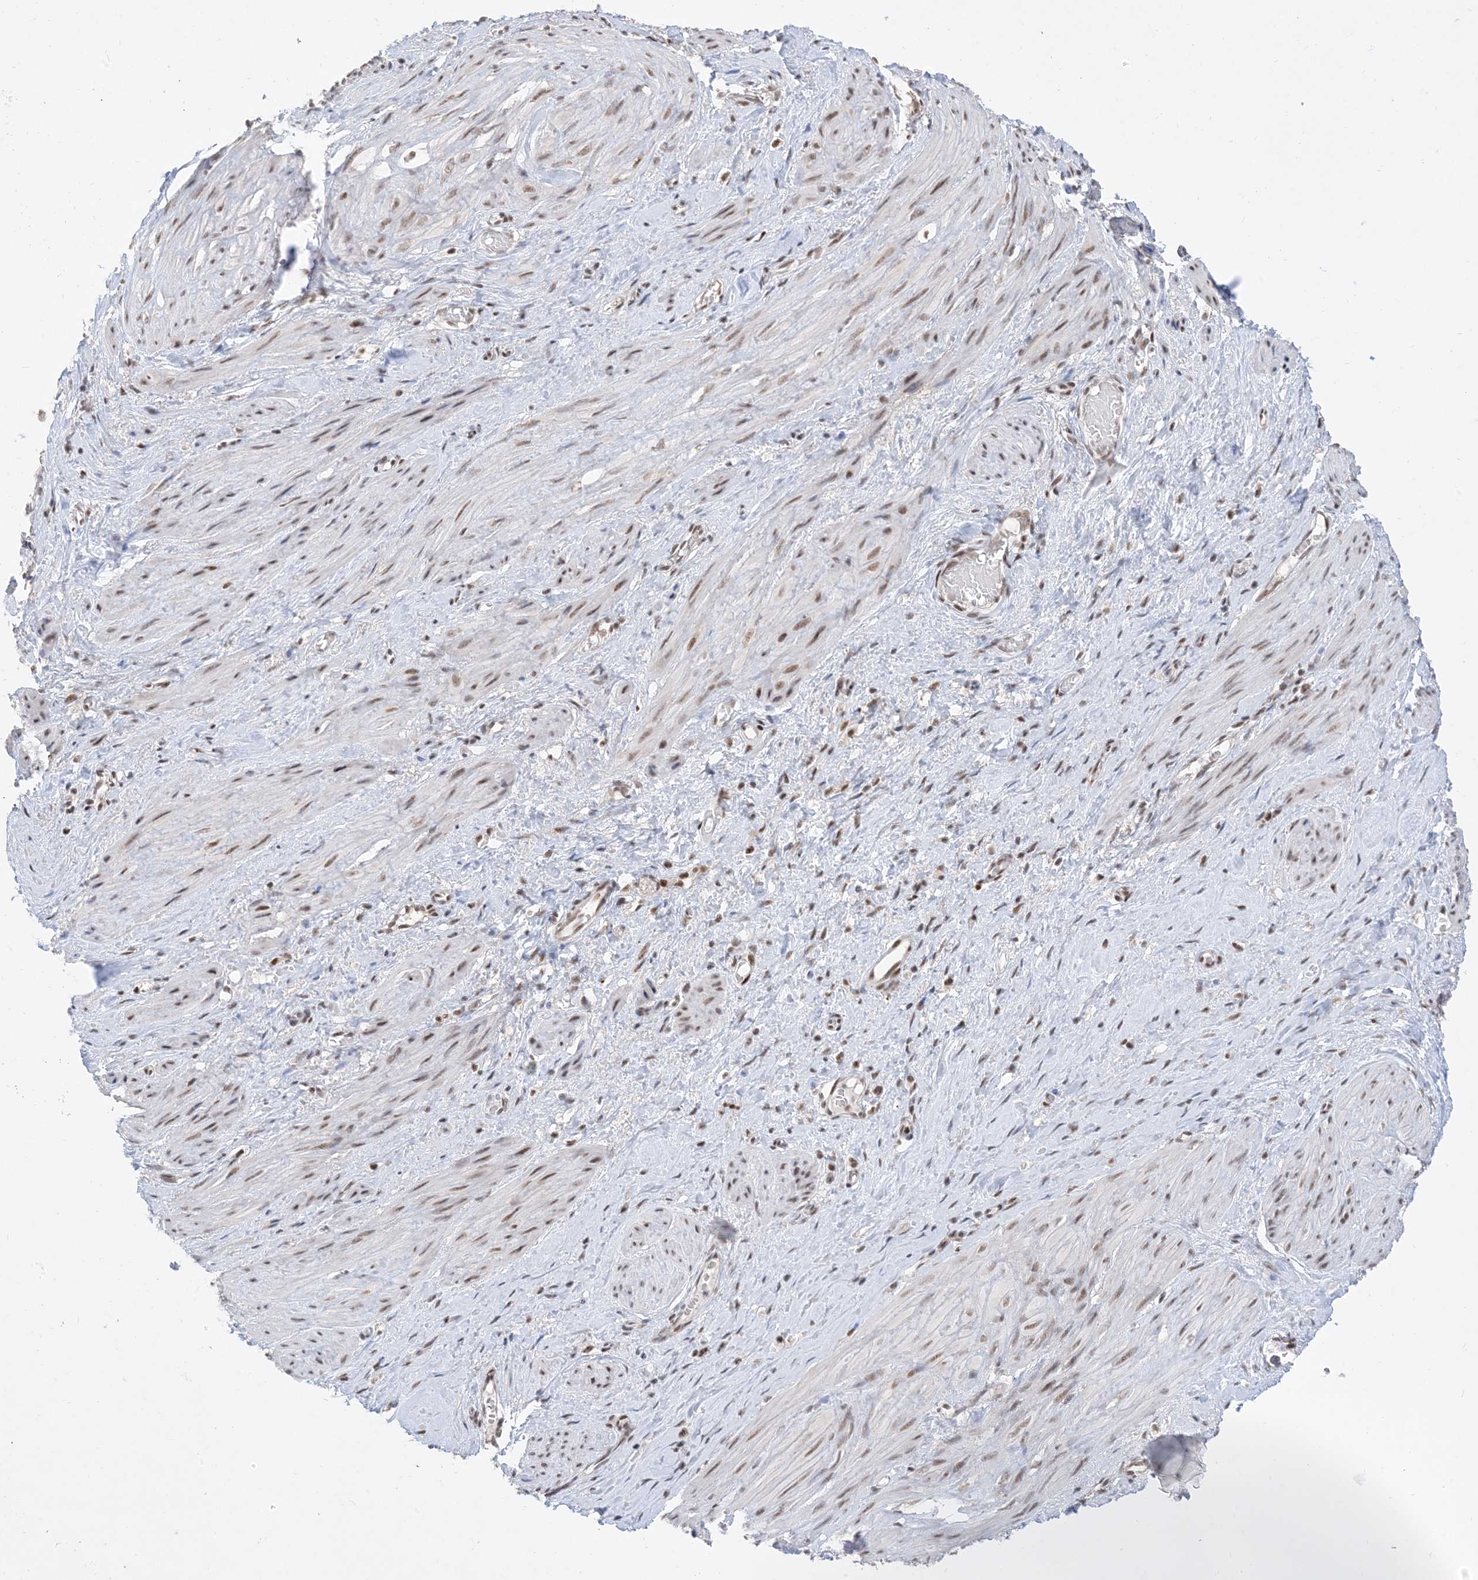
{"staining": {"intensity": "weak", "quantity": "25%-75%", "location": "nuclear"}, "tissue": "smooth muscle", "cell_type": "Smooth muscle cells", "image_type": "normal", "snomed": [{"axis": "morphology", "description": "Normal tissue, NOS"}, {"axis": "topography", "description": "Endometrium"}], "caption": "An immunohistochemistry micrograph of normal tissue is shown. Protein staining in brown highlights weak nuclear positivity in smooth muscle within smooth muscle cells. (brown staining indicates protein expression, while blue staining denotes nuclei).", "gene": "SF3A3", "patient": {"sex": "female", "age": 33}}